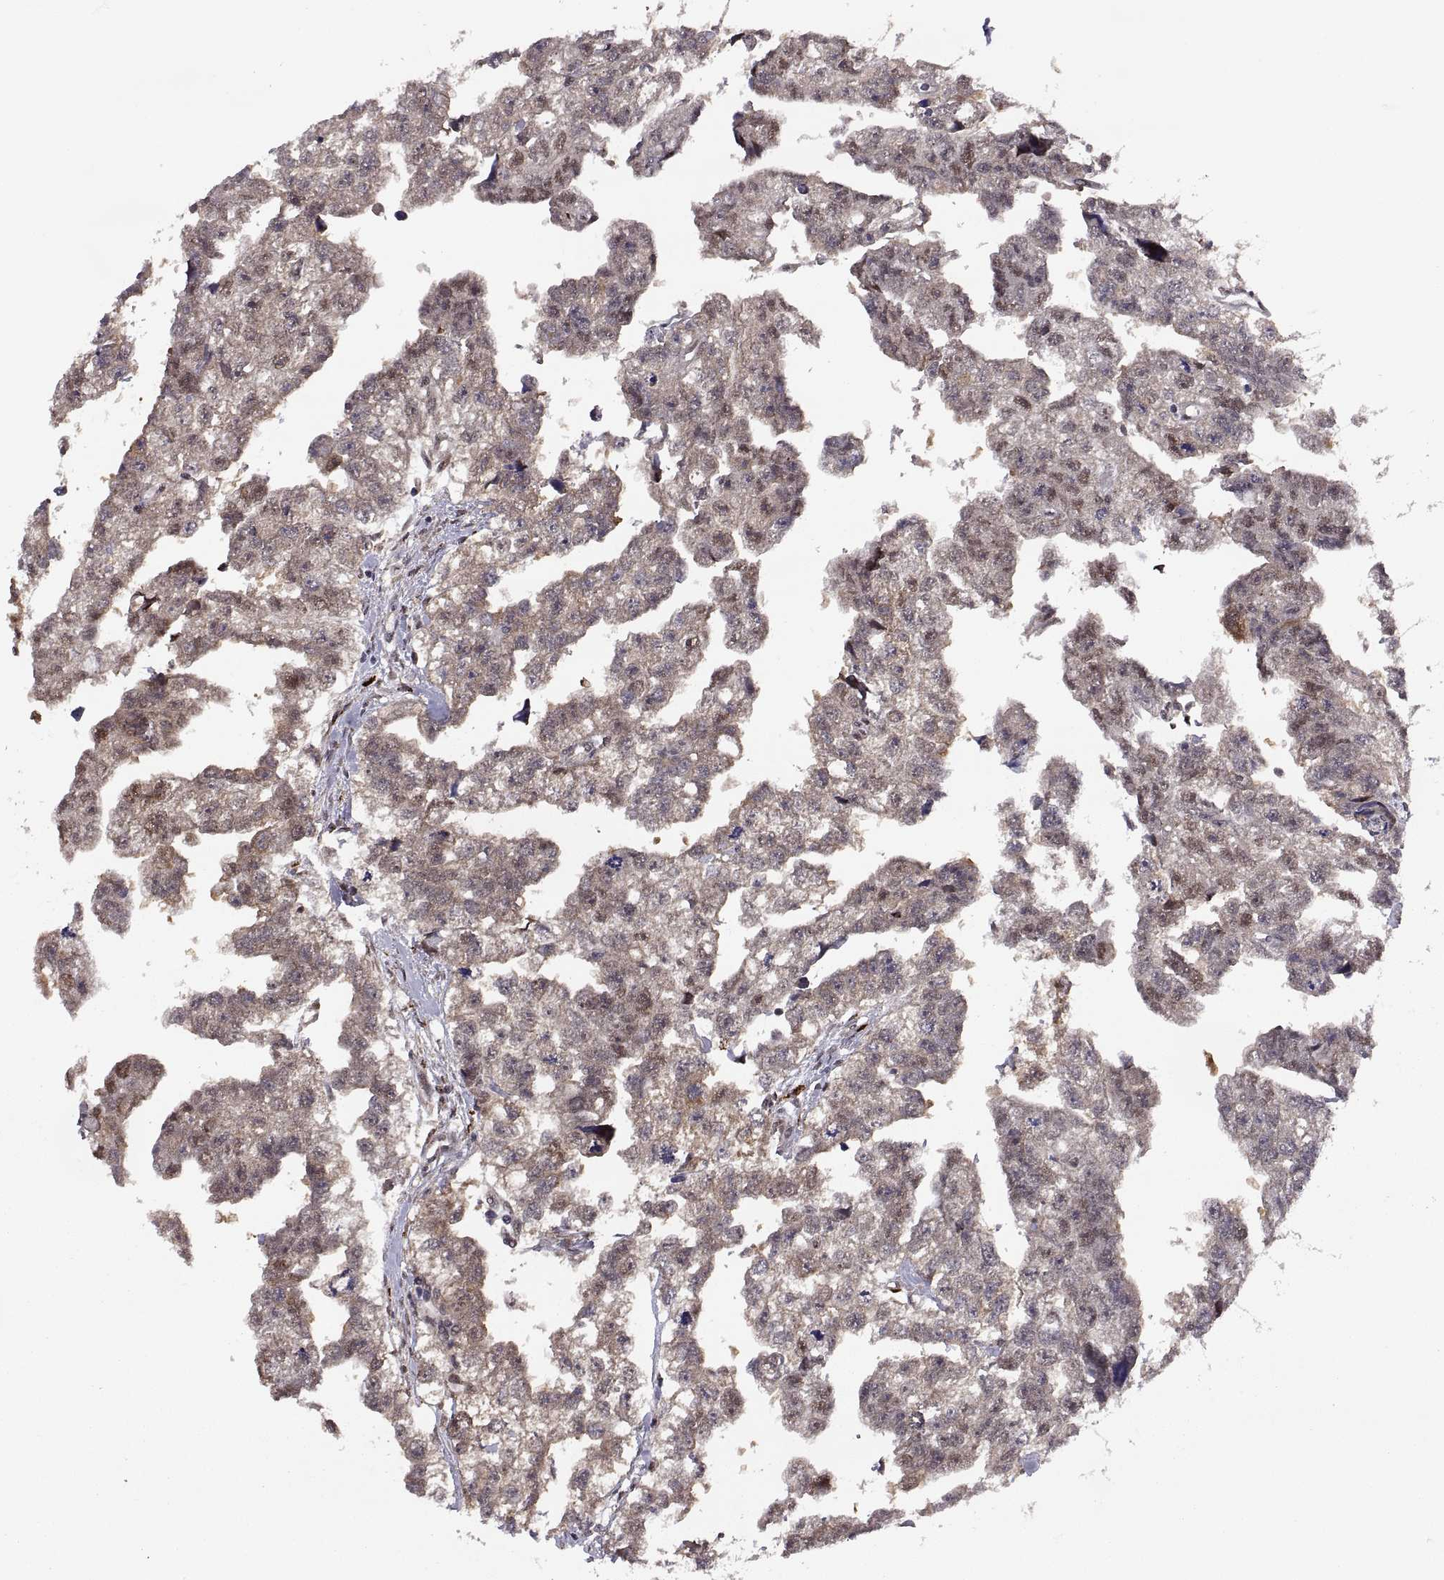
{"staining": {"intensity": "negative", "quantity": "none", "location": "none"}, "tissue": "testis cancer", "cell_type": "Tumor cells", "image_type": "cancer", "snomed": [{"axis": "morphology", "description": "Carcinoma, Embryonal, NOS"}, {"axis": "morphology", "description": "Teratoma, malignant, NOS"}, {"axis": "topography", "description": "Testis"}], "caption": "This histopathology image is of testis teratoma (malignant) stained with immunohistochemistry to label a protein in brown with the nuclei are counter-stained blue. There is no positivity in tumor cells.", "gene": "PSMC2", "patient": {"sex": "male", "age": 44}}